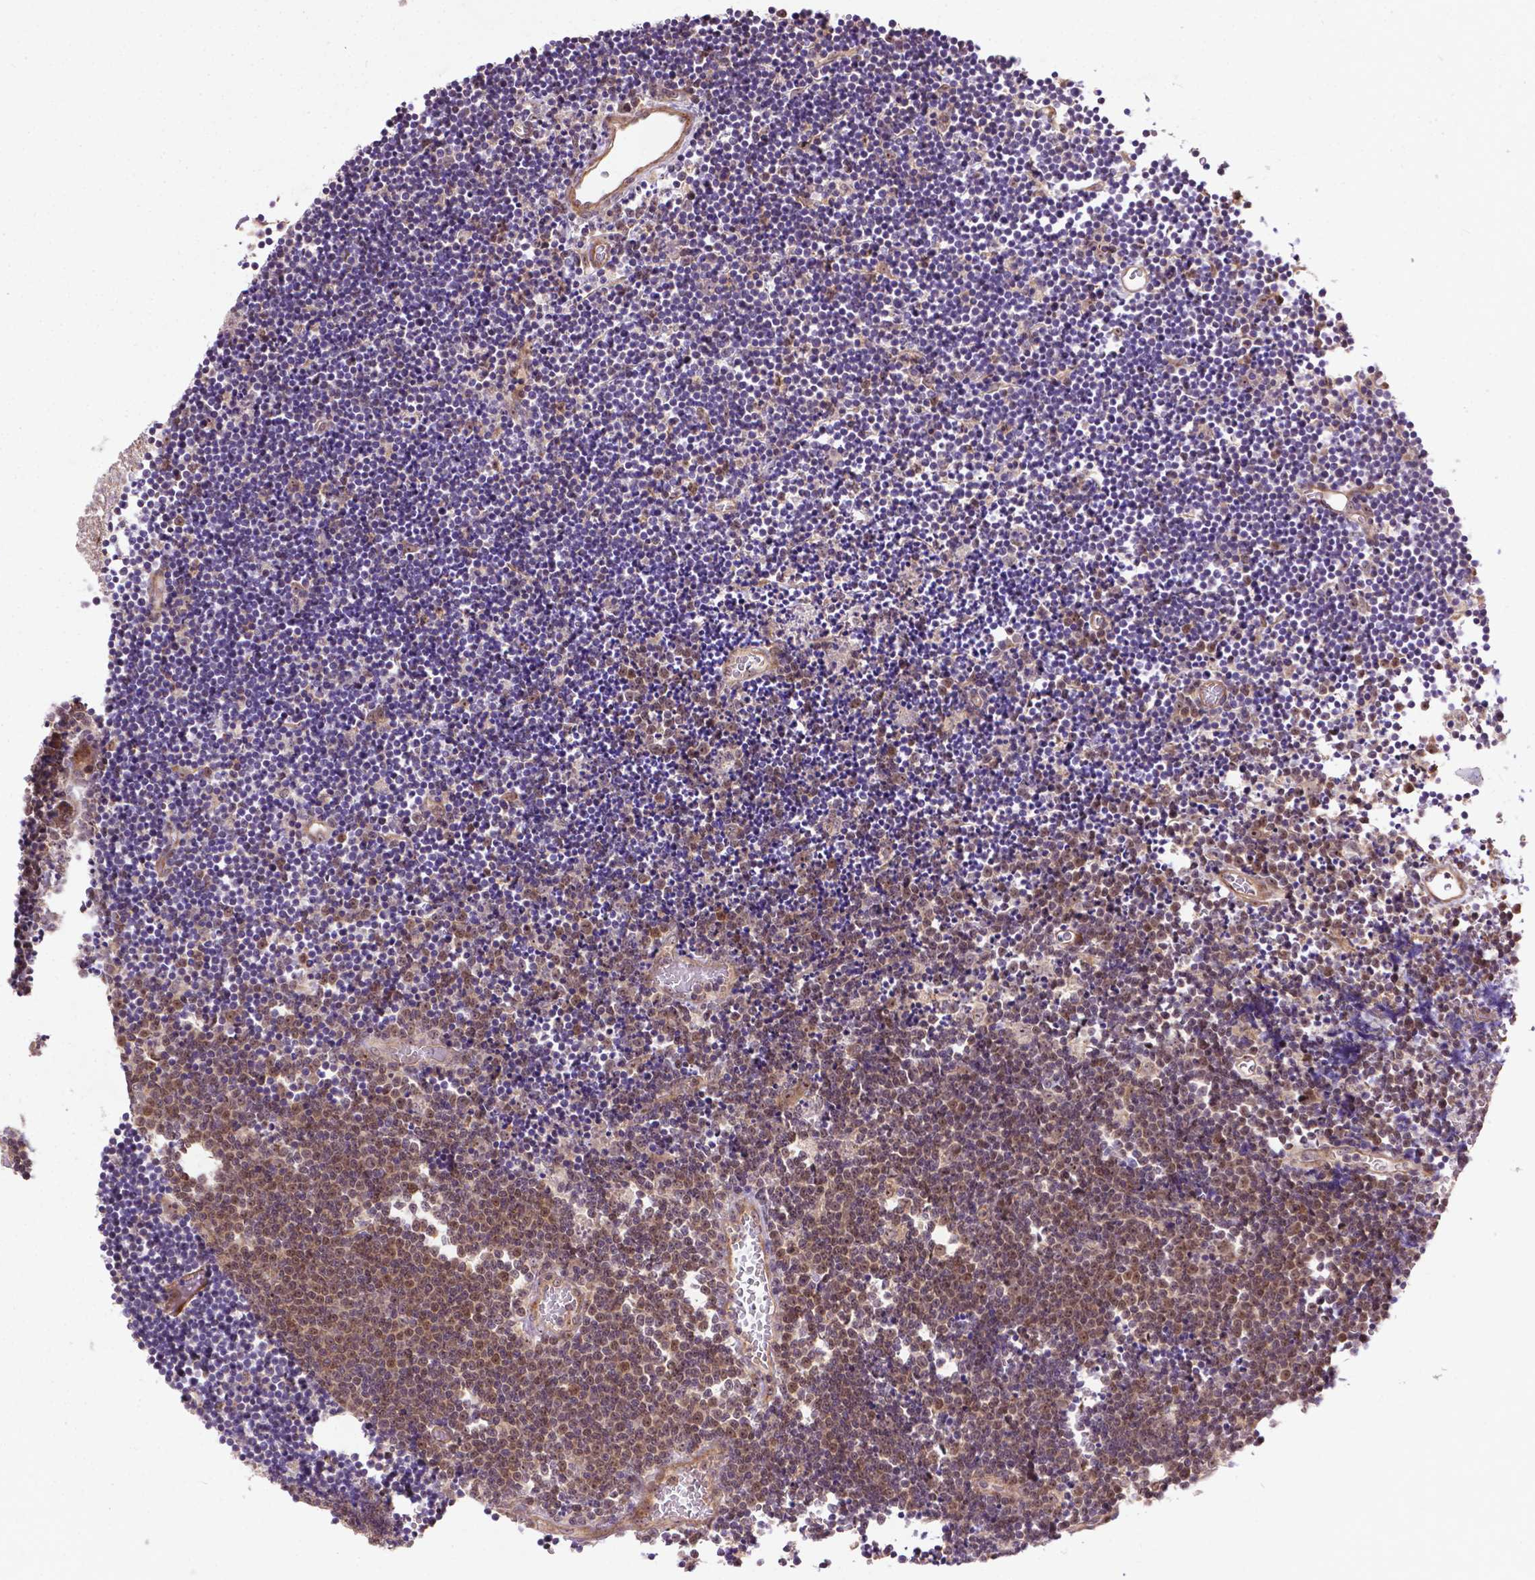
{"staining": {"intensity": "negative", "quantity": "none", "location": "none"}, "tissue": "lymphoma", "cell_type": "Tumor cells", "image_type": "cancer", "snomed": [{"axis": "morphology", "description": "Malignant lymphoma, non-Hodgkin's type, Low grade"}, {"axis": "topography", "description": "Brain"}], "caption": "Immunohistochemistry (IHC) of low-grade malignant lymphoma, non-Hodgkin's type shows no staining in tumor cells. (DAB (3,3'-diaminobenzidine) immunohistochemistry, high magnification).", "gene": "PARP3", "patient": {"sex": "female", "age": 66}}